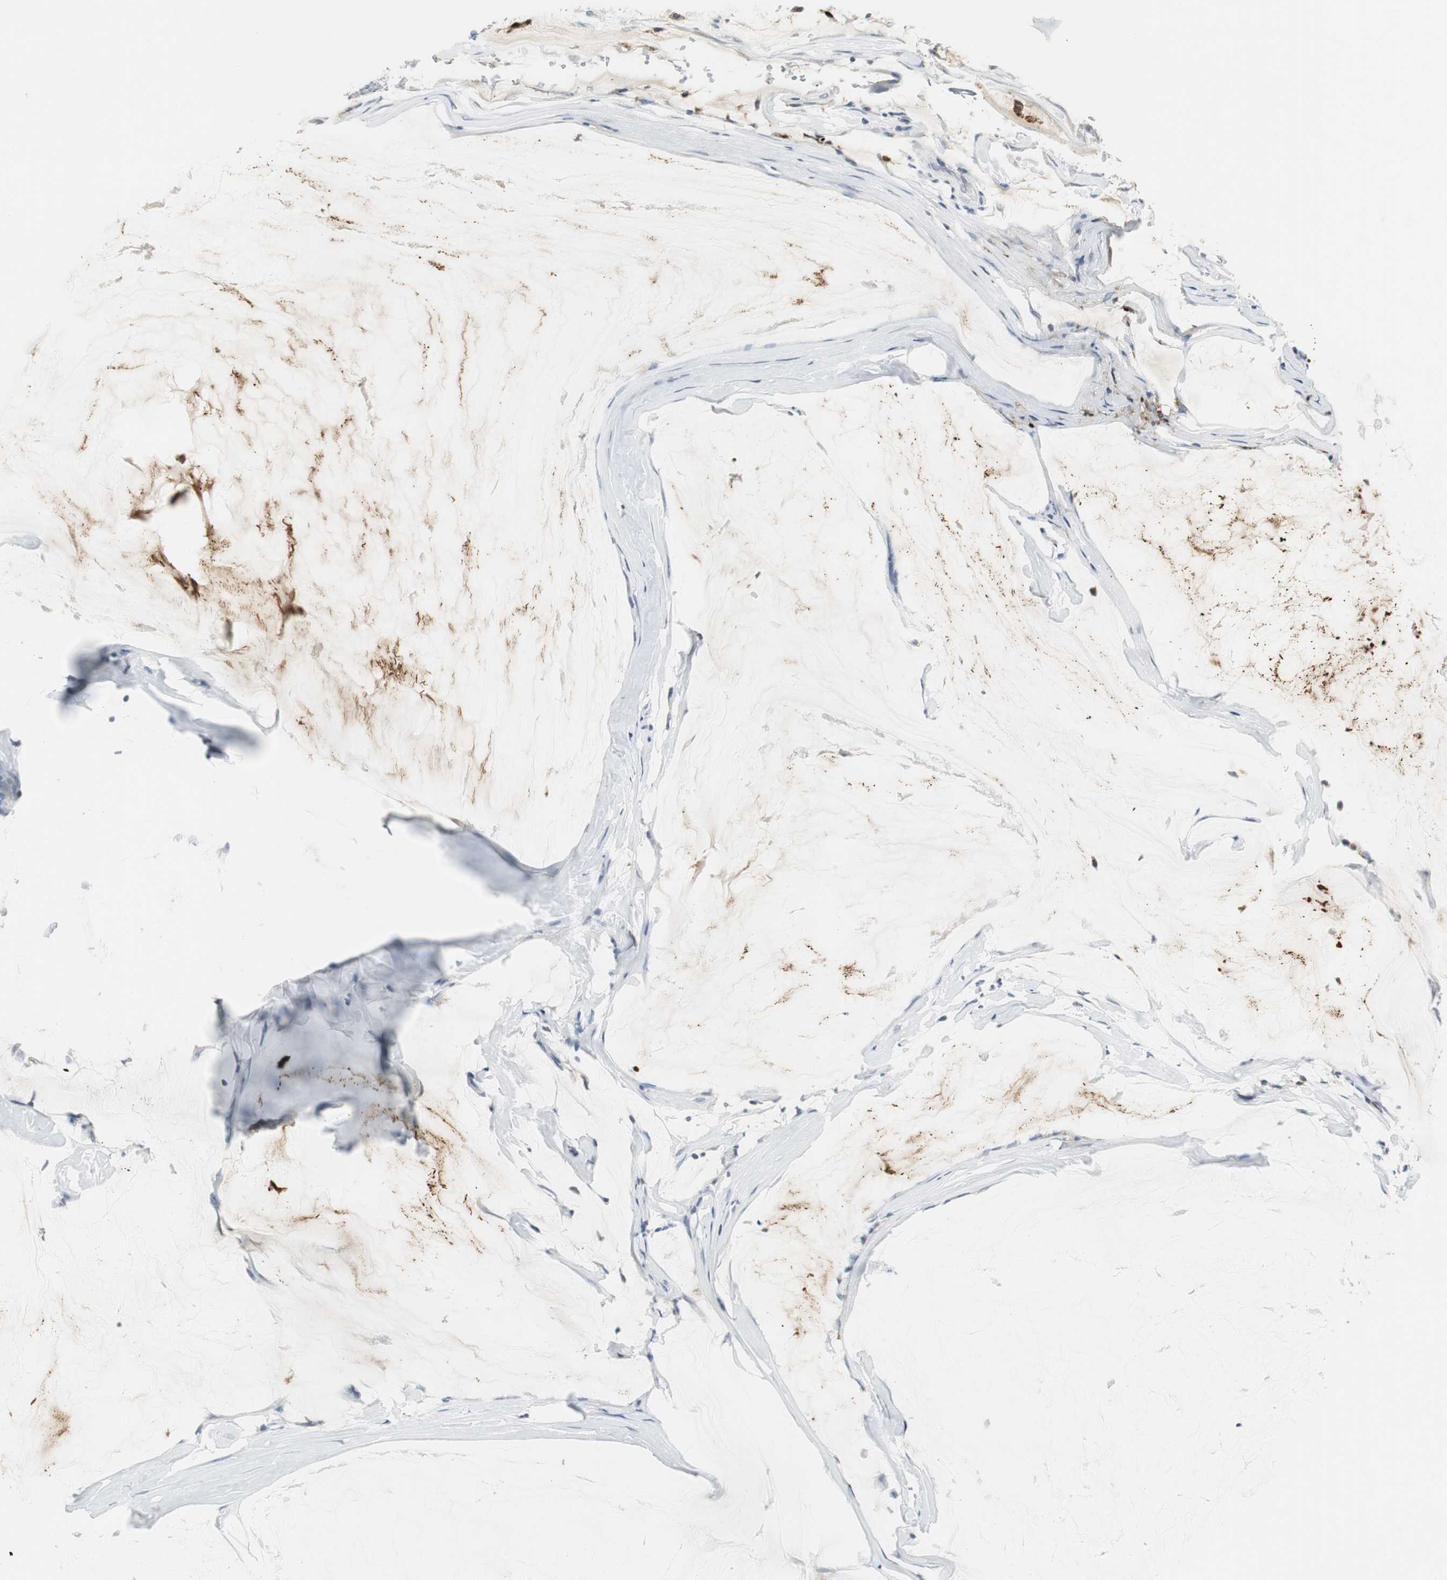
{"staining": {"intensity": "negative", "quantity": "none", "location": "none"}, "tissue": "ovarian cancer", "cell_type": "Tumor cells", "image_type": "cancer", "snomed": [{"axis": "morphology", "description": "Cystadenocarcinoma, mucinous, NOS"}, {"axis": "topography", "description": "Ovary"}], "caption": "Immunohistochemical staining of human ovarian cancer (mucinous cystadenocarcinoma) shows no significant positivity in tumor cells.", "gene": "PI15", "patient": {"sex": "female", "age": 39}}